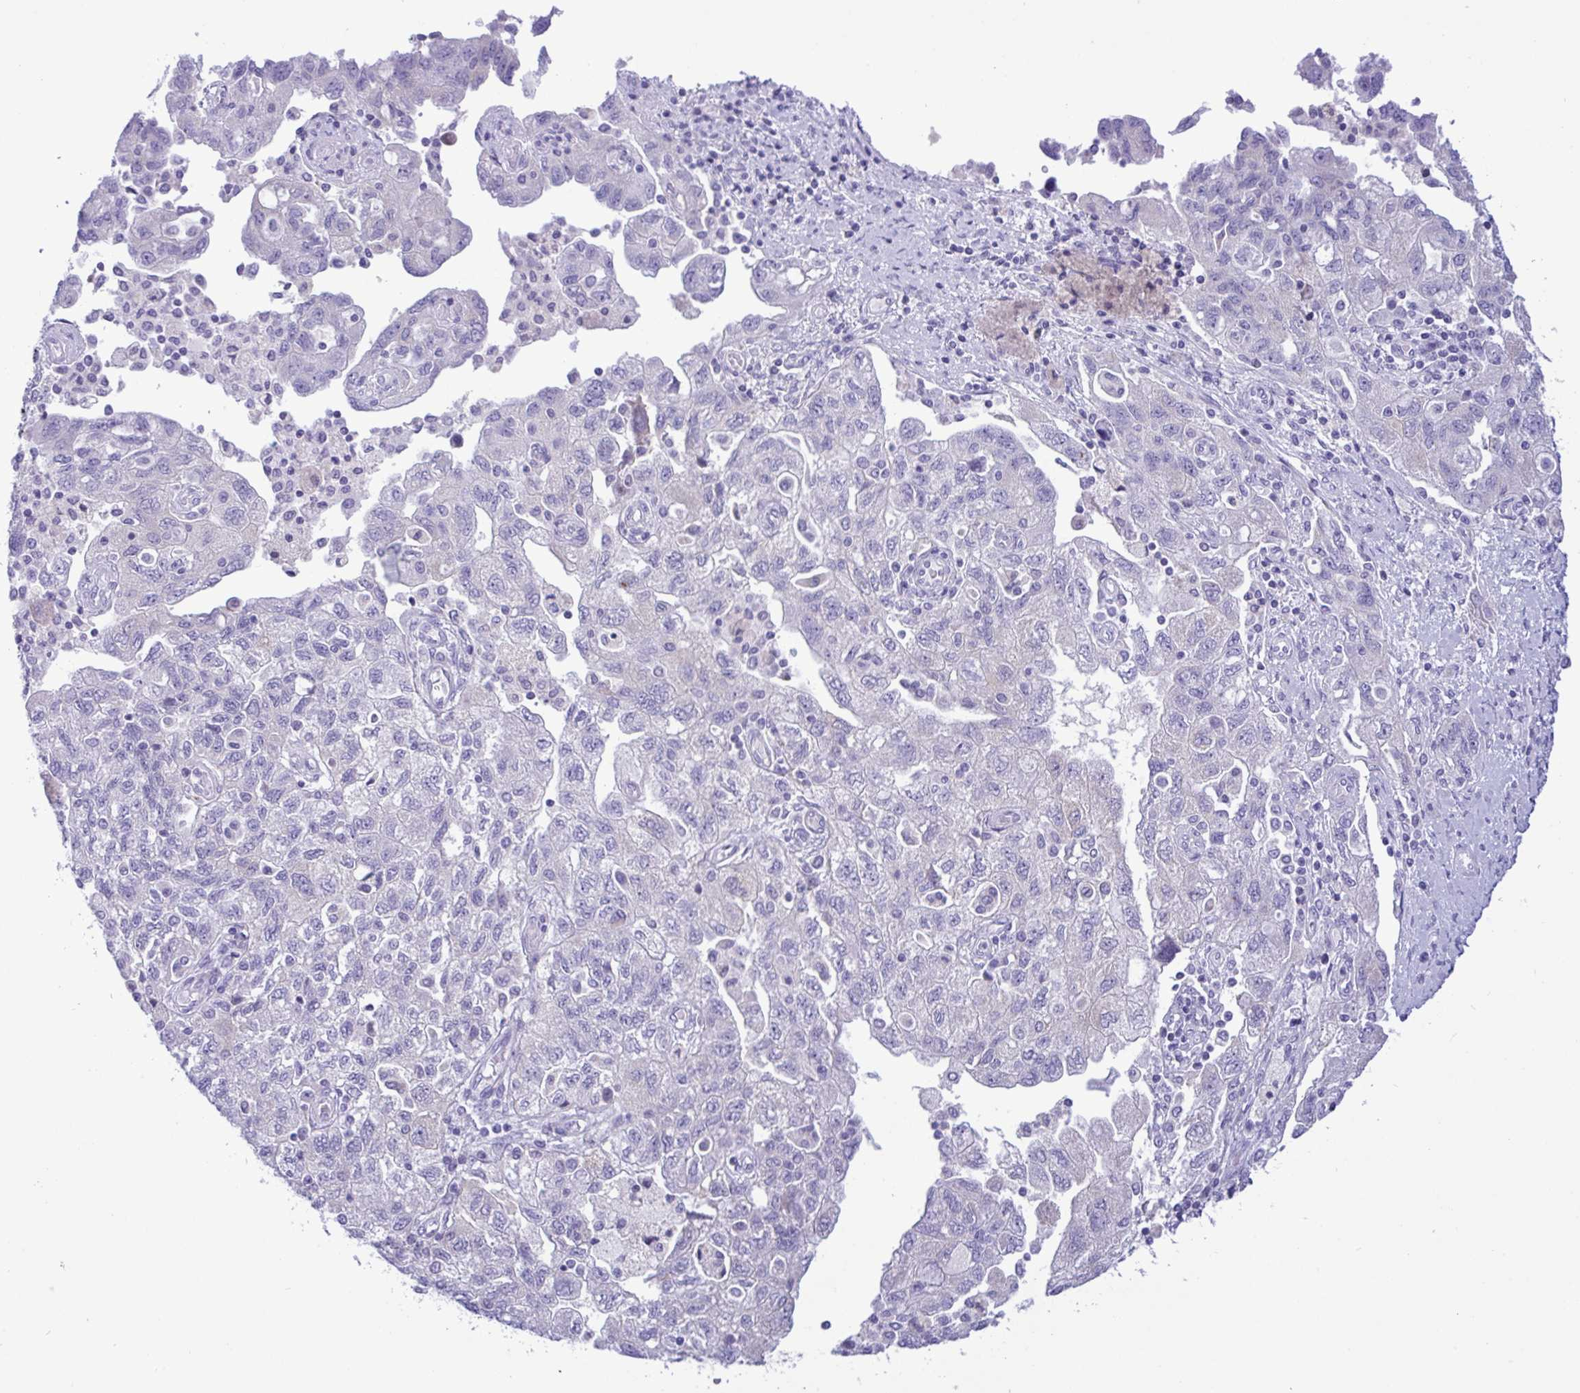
{"staining": {"intensity": "negative", "quantity": "none", "location": "none"}, "tissue": "ovarian cancer", "cell_type": "Tumor cells", "image_type": "cancer", "snomed": [{"axis": "morphology", "description": "Carcinoma, NOS"}, {"axis": "morphology", "description": "Cystadenocarcinoma, serous, NOS"}, {"axis": "topography", "description": "Ovary"}], "caption": "Protein analysis of ovarian carcinoma exhibits no significant expression in tumor cells.", "gene": "SREBF1", "patient": {"sex": "female", "age": 69}}